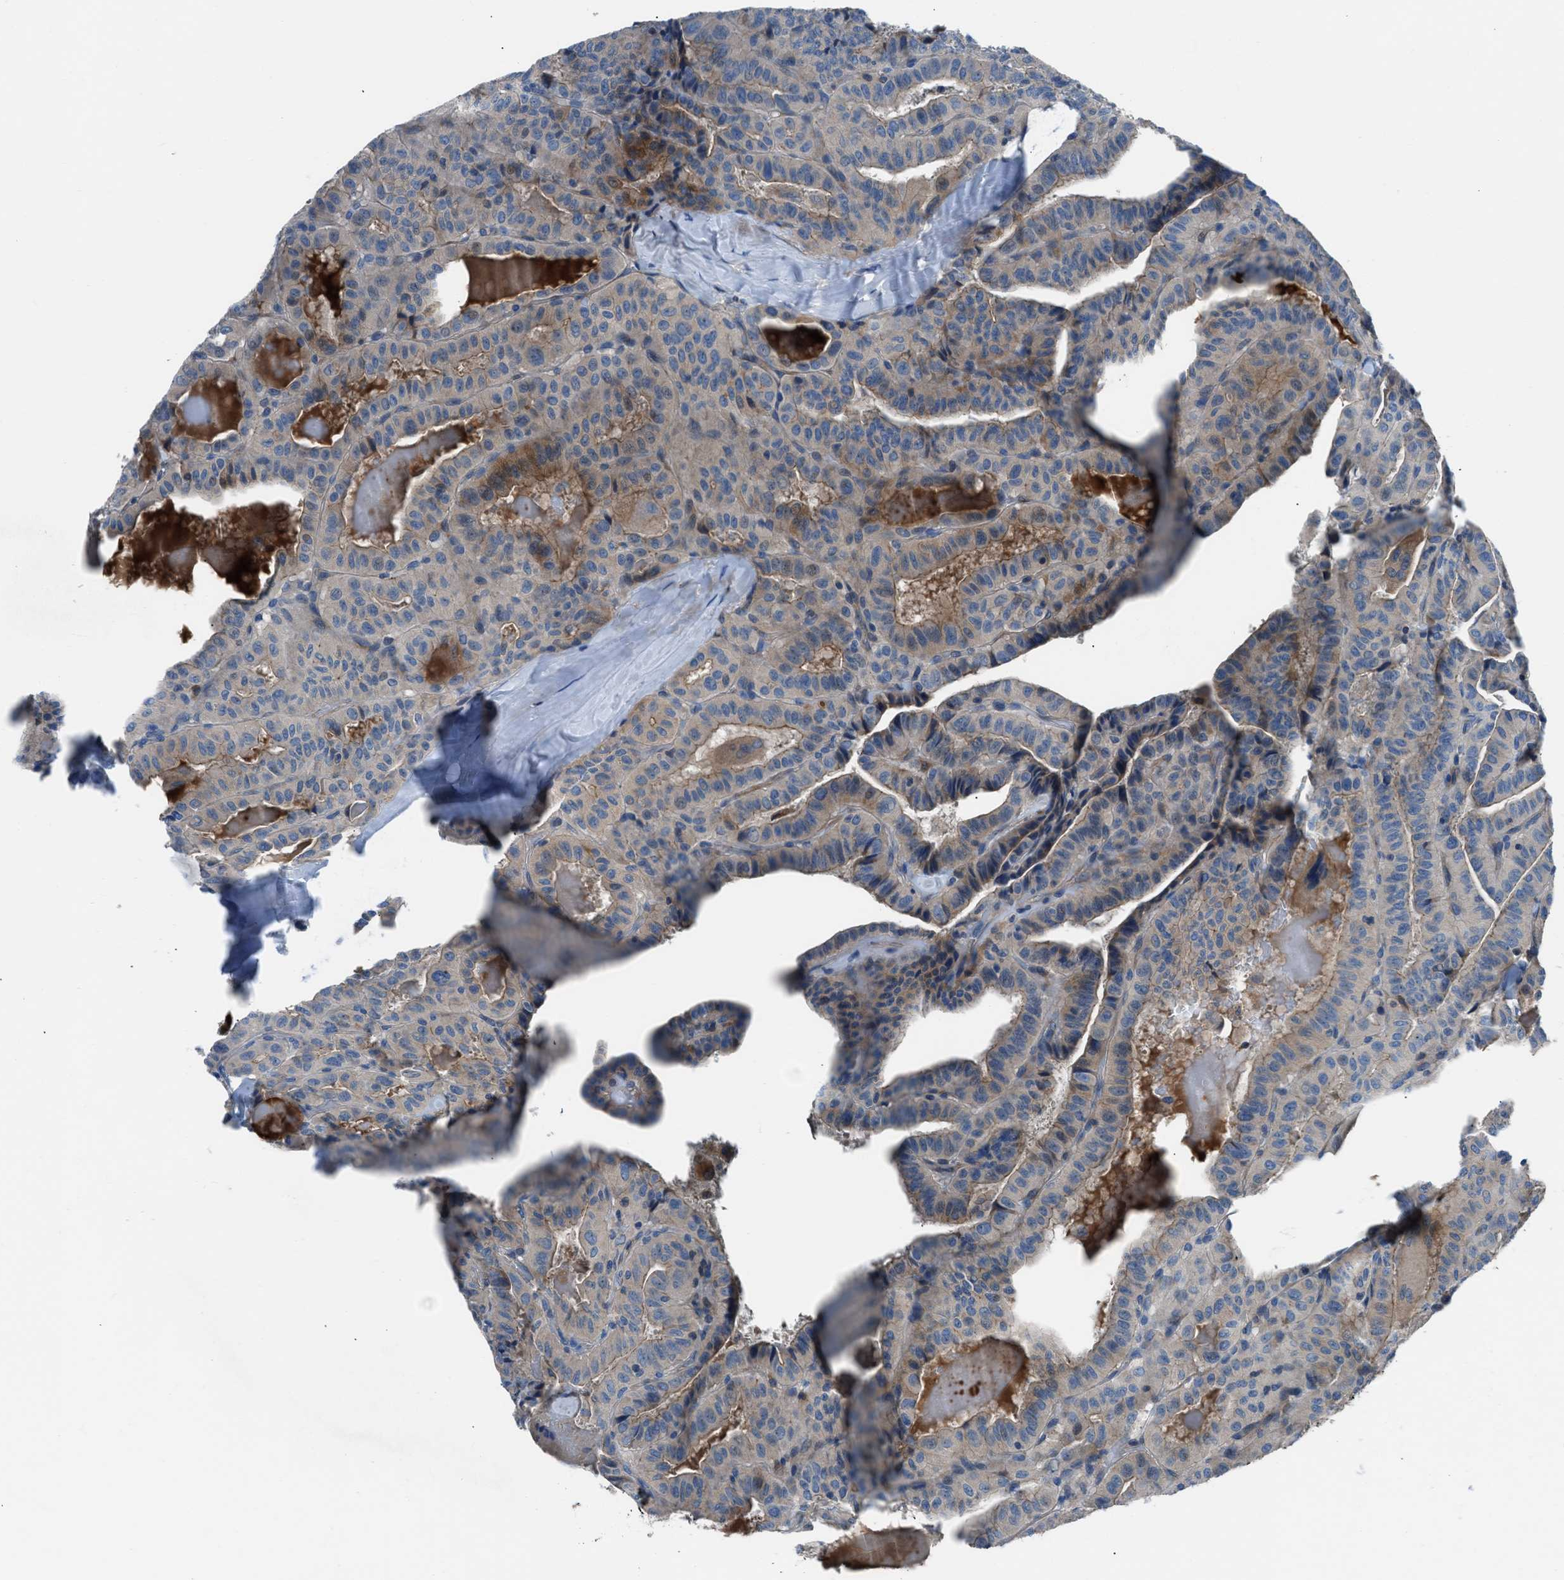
{"staining": {"intensity": "moderate", "quantity": "<25%", "location": "cytoplasmic/membranous"}, "tissue": "thyroid cancer", "cell_type": "Tumor cells", "image_type": "cancer", "snomed": [{"axis": "morphology", "description": "Papillary adenocarcinoma, NOS"}, {"axis": "topography", "description": "Thyroid gland"}], "caption": "Immunohistochemical staining of thyroid papillary adenocarcinoma displays low levels of moderate cytoplasmic/membranous protein positivity in approximately <25% of tumor cells. The staining was performed using DAB to visualize the protein expression in brown, while the nuclei were stained in blue with hematoxylin (Magnification: 20x).", "gene": "SLC38A6", "patient": {"sex": "male", "age": 77}}